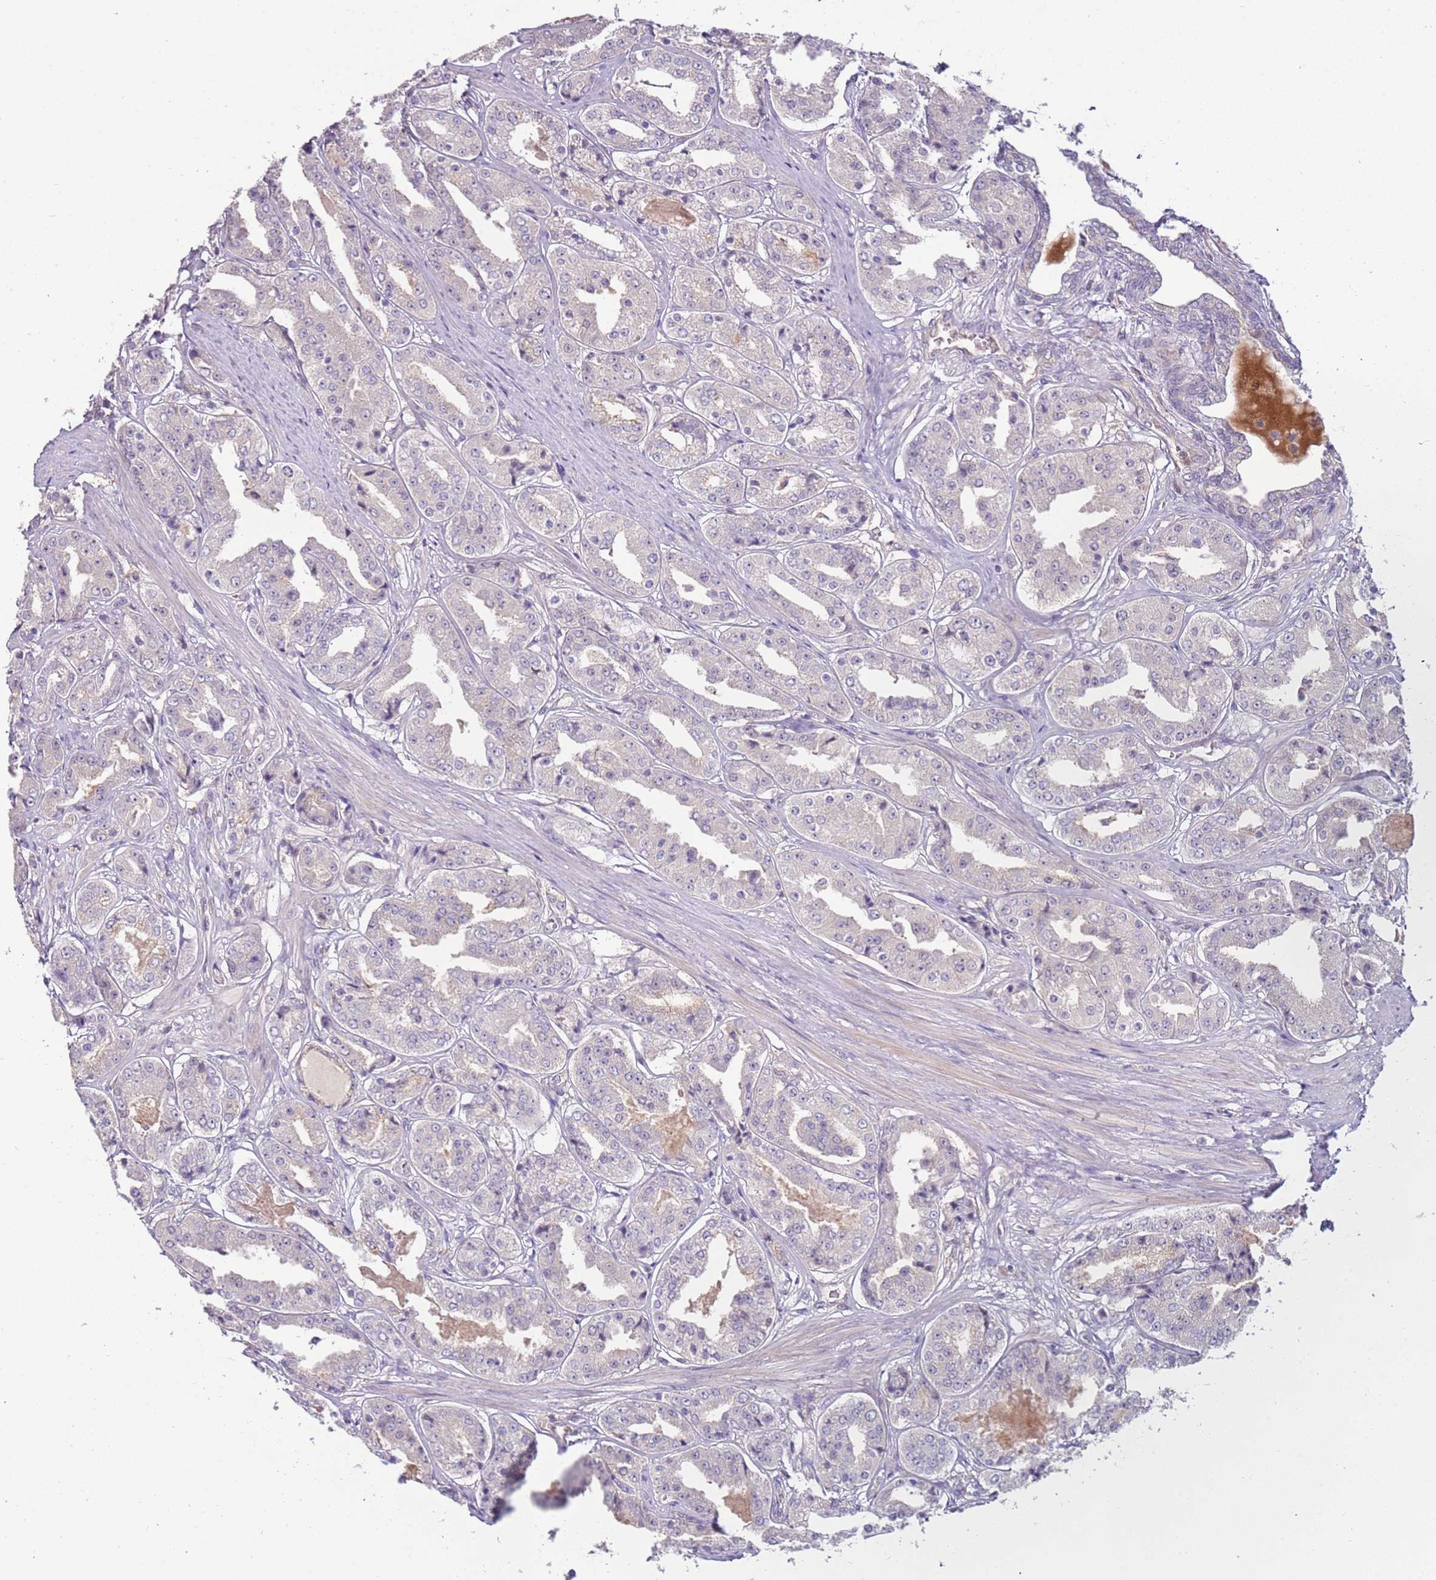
{"staining": {"intensity": "negative", "quantity": "none", "location": "none"}, "tissue": "prostate cancer", "cell_type": "Tumor cells", "image_type": "cancer", "snomed": [{"axis": "morphology", "description": "Adenocarcinoma, High grade"}, {"axis": "topography", "description": "Prostate"}], "caption": "DAB (3,3'-diaminobenzidine) immunohistochemical staining of human prostate cancer (adenocarcinoma (high-grade)) displays no significant staining in tumor cells.", "gene": "ARHGAP5", "patient": {"sex": "male", "age": 63}}